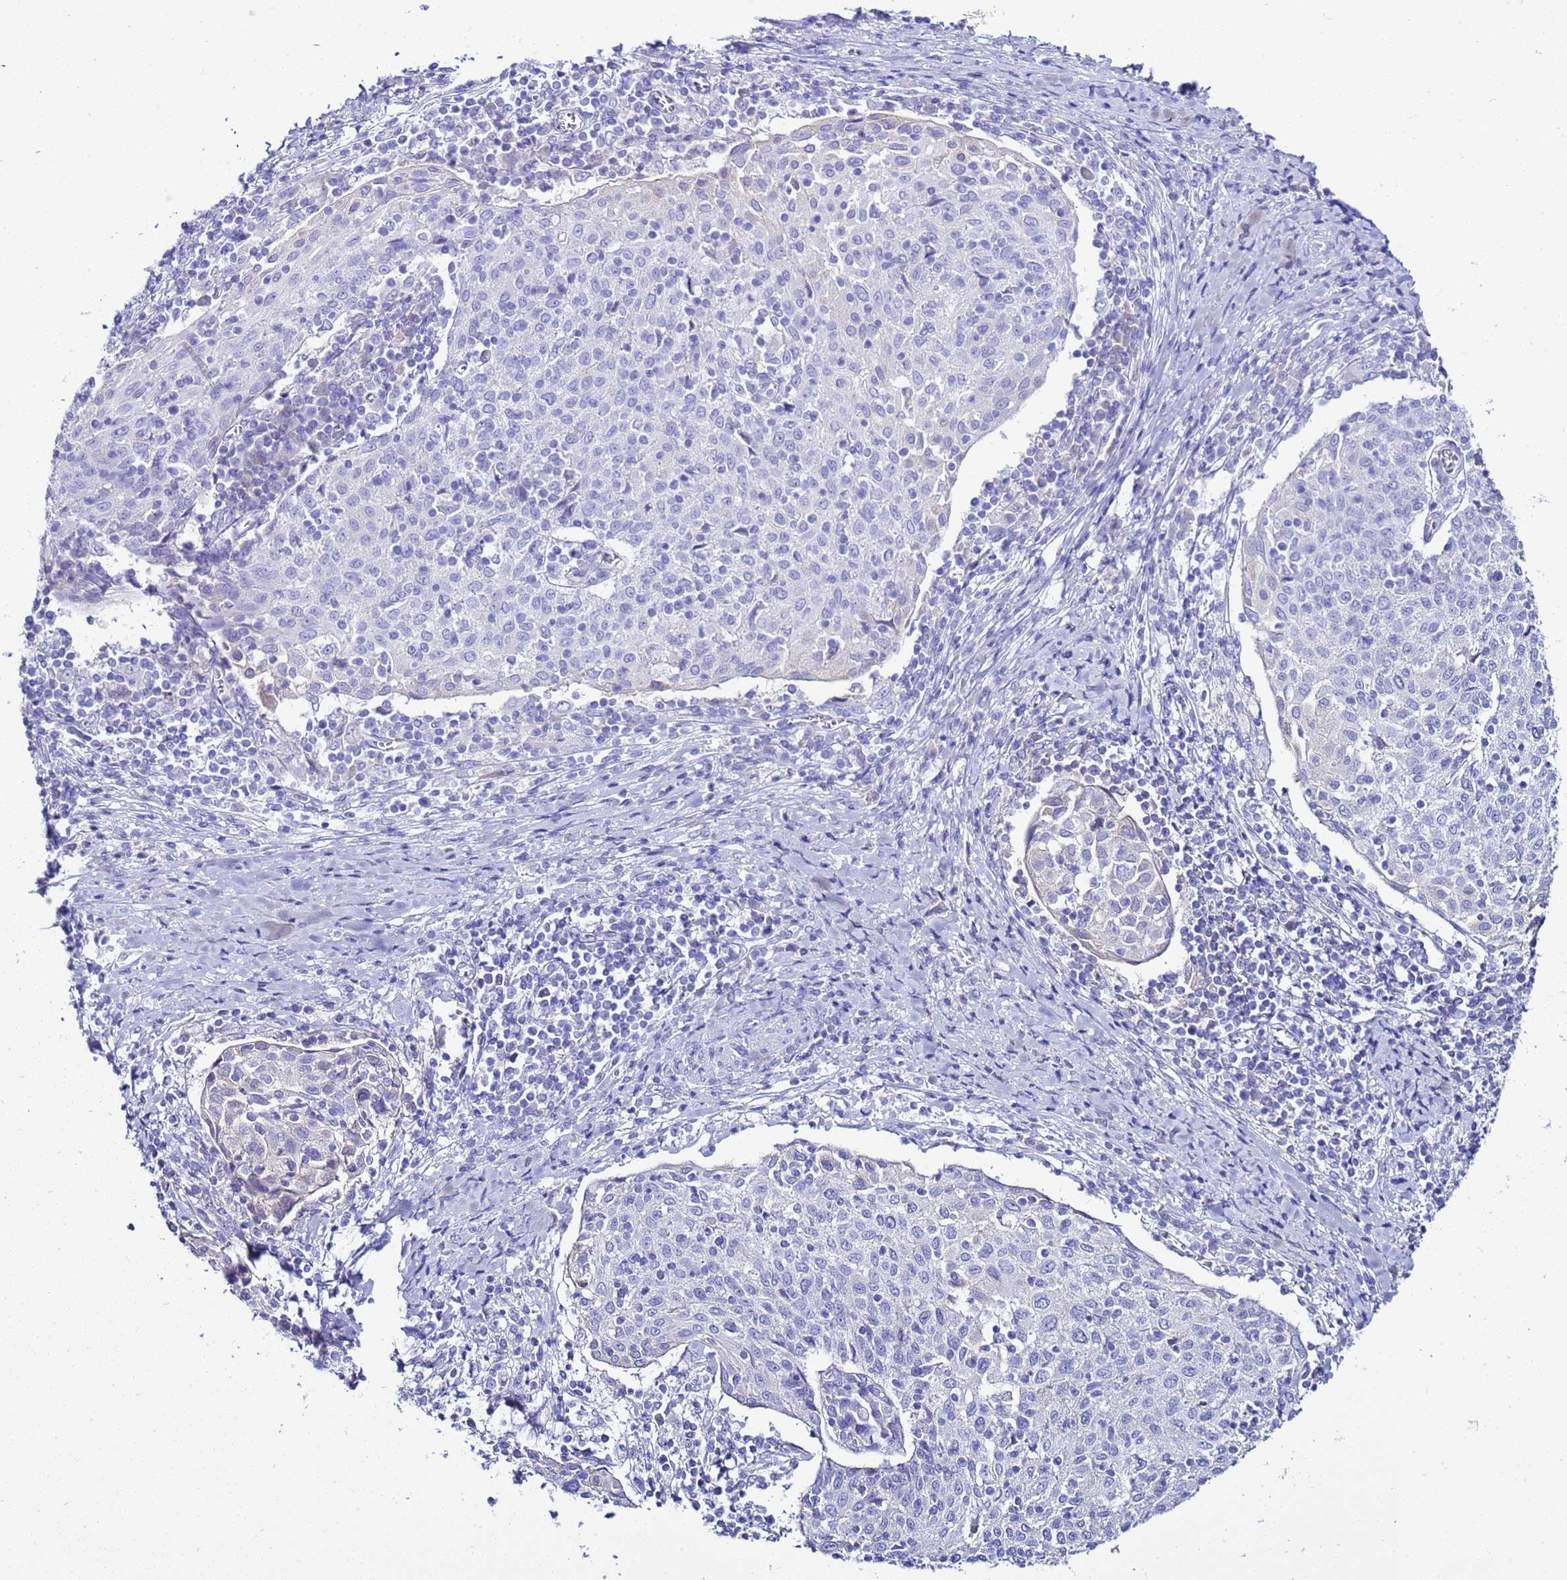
{"staining": {"intensity": "negative", "quantity": "none", "location": "none"}, "tissue": "cervical cancer", "cell_type": "Tumor cells", "image_type": "cancer", "snomed": [{"axis": "morphology", "description": "Squamous cell carcinoma, NOS"}, {"axis": "topography", "description": "Cervix"}], "caption": "IHC of human cervical cancer demonstrates no staining in tumor cells.", "gene": "BEST2", "patient": {"sex": "female", "age": 52}}